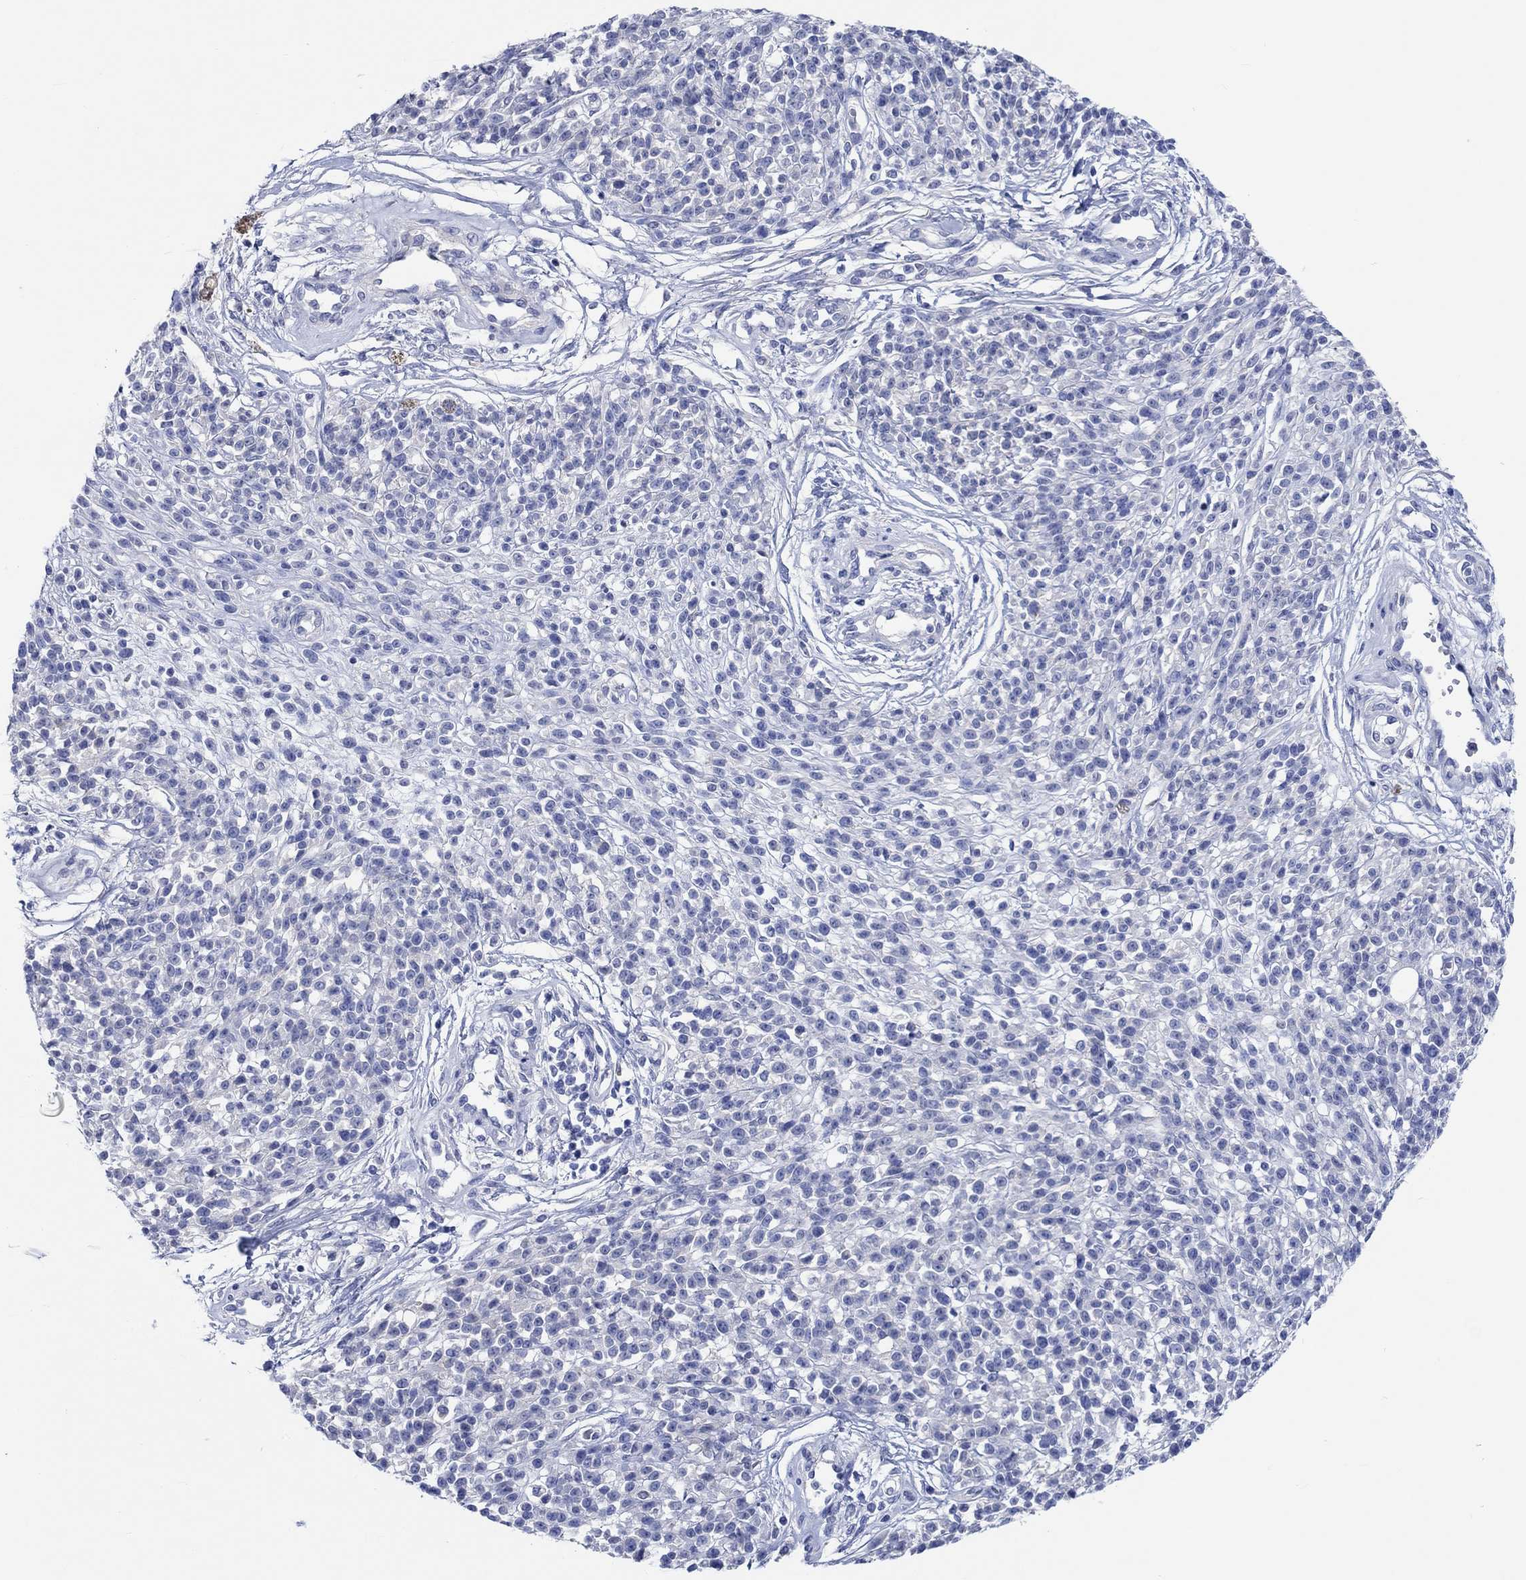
{"staining": {"intensity": "negative", "quantity": "none", "location": "none"}, "tissue": "melanoma", "cell_type": "Tumor cells", "image_type": "cancer", "snomed": [{"axis": "morphology", "description": "Malignant melanoma, NOS"}, {"axis": "topography", "description": "Skin"}, {"axis": "topography", "description": "Skin of trunk"}], "caption": "Malignant melanoma was stained to show a protein in brown. There is no significant staining in tumor cells. (IHC, brightfield microscopy, high magnification).", "gene": "SHISA4", "patient": {"sex": "male", "age": 74}}